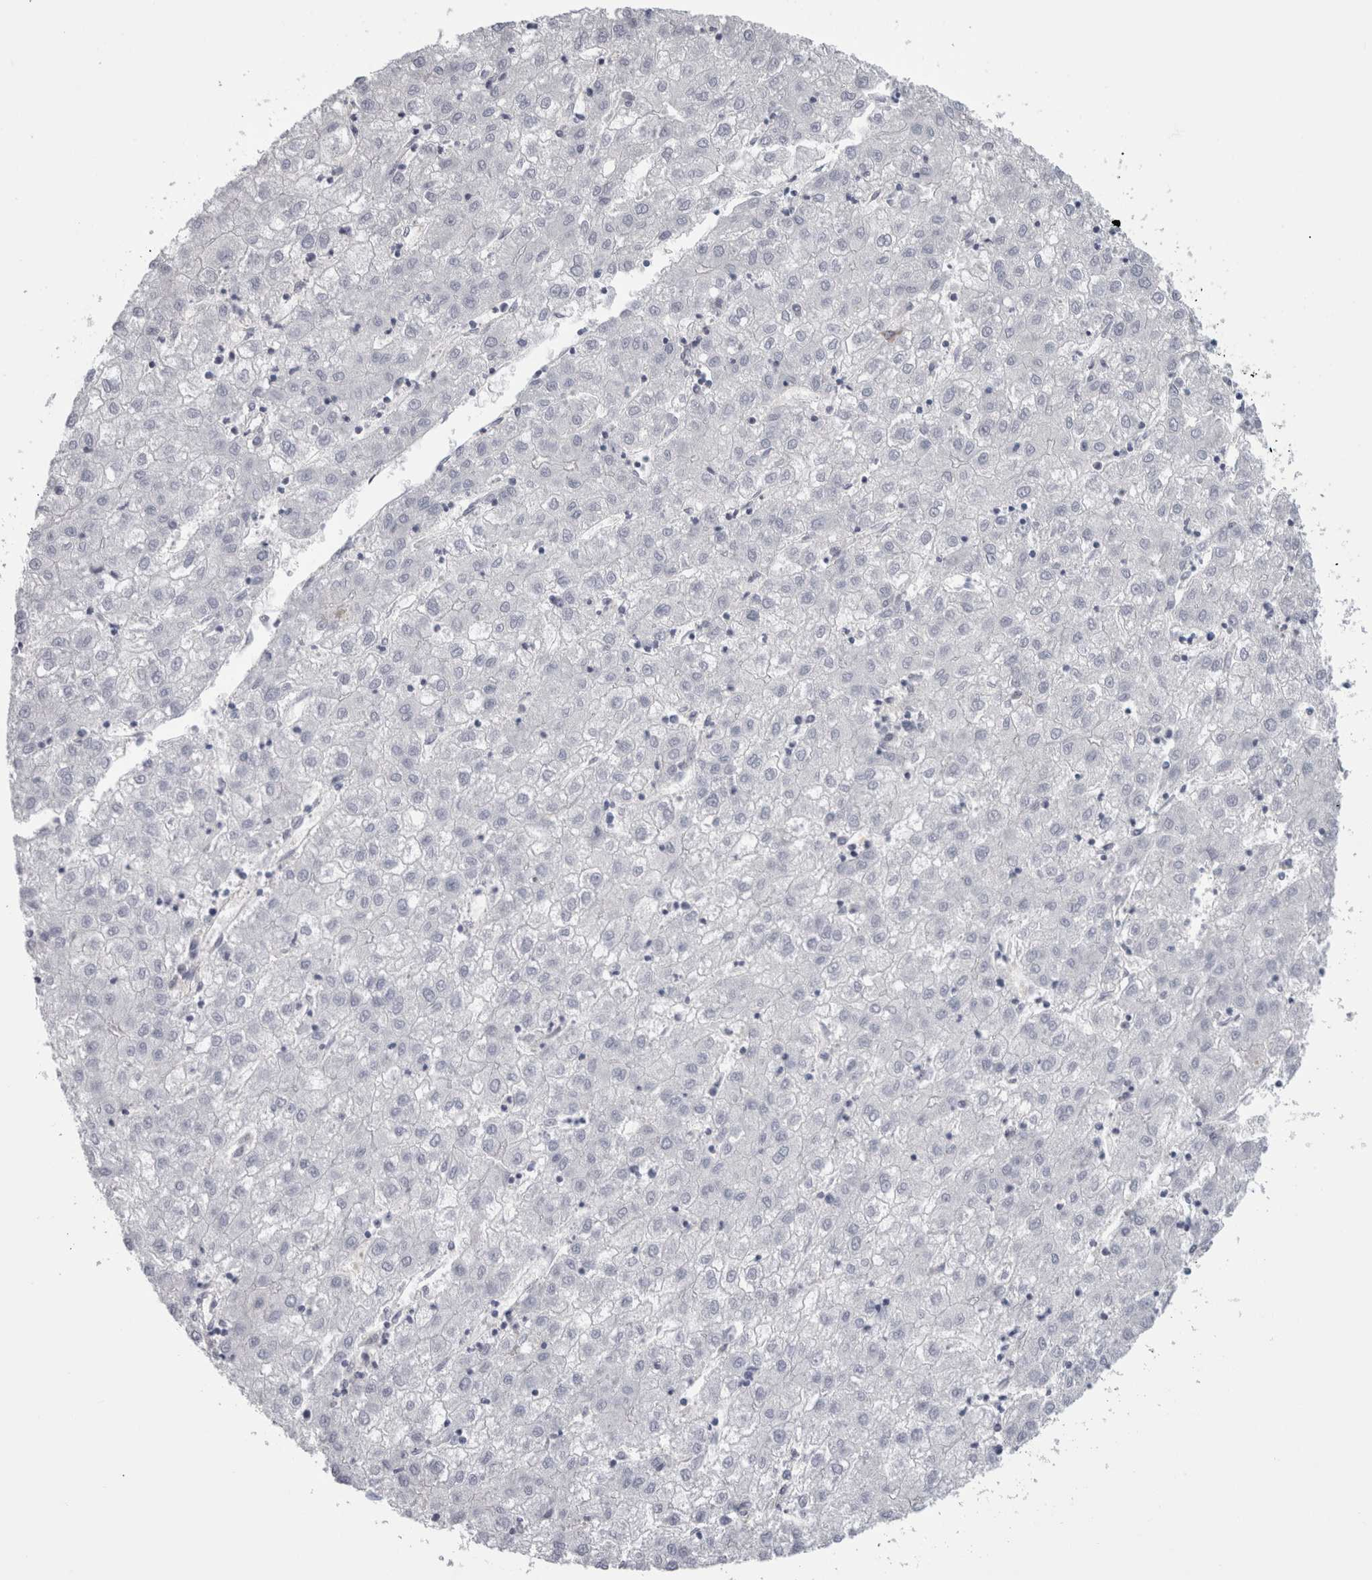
{"staining": {"intensity": "negative", "quantity": "none", "location": "none"}, "tissue": "liver cancer", "cell_type": "Tumor cells", "image_type": "cancer", "snomed": [{"axis": "morphology", "description": "Carcinoma, Hepatocellular, NOS"}, {"axis": "topography", "description": "Liver"}], "caption": "A high-resolution micrograph shows immunohistochemistry staining of hepatocellular carcinoma (liver), which displays no significant positivity in tumor cells. Brightfield microscopy of immunohistochemistry (IHC) stained with DAB (3,3'-diaminobenzidine) (brown) and hematoxylin (blue), captured at high magnification.", "gene": "SCRN1", "patient": {"sex": "male", "age": 72}}